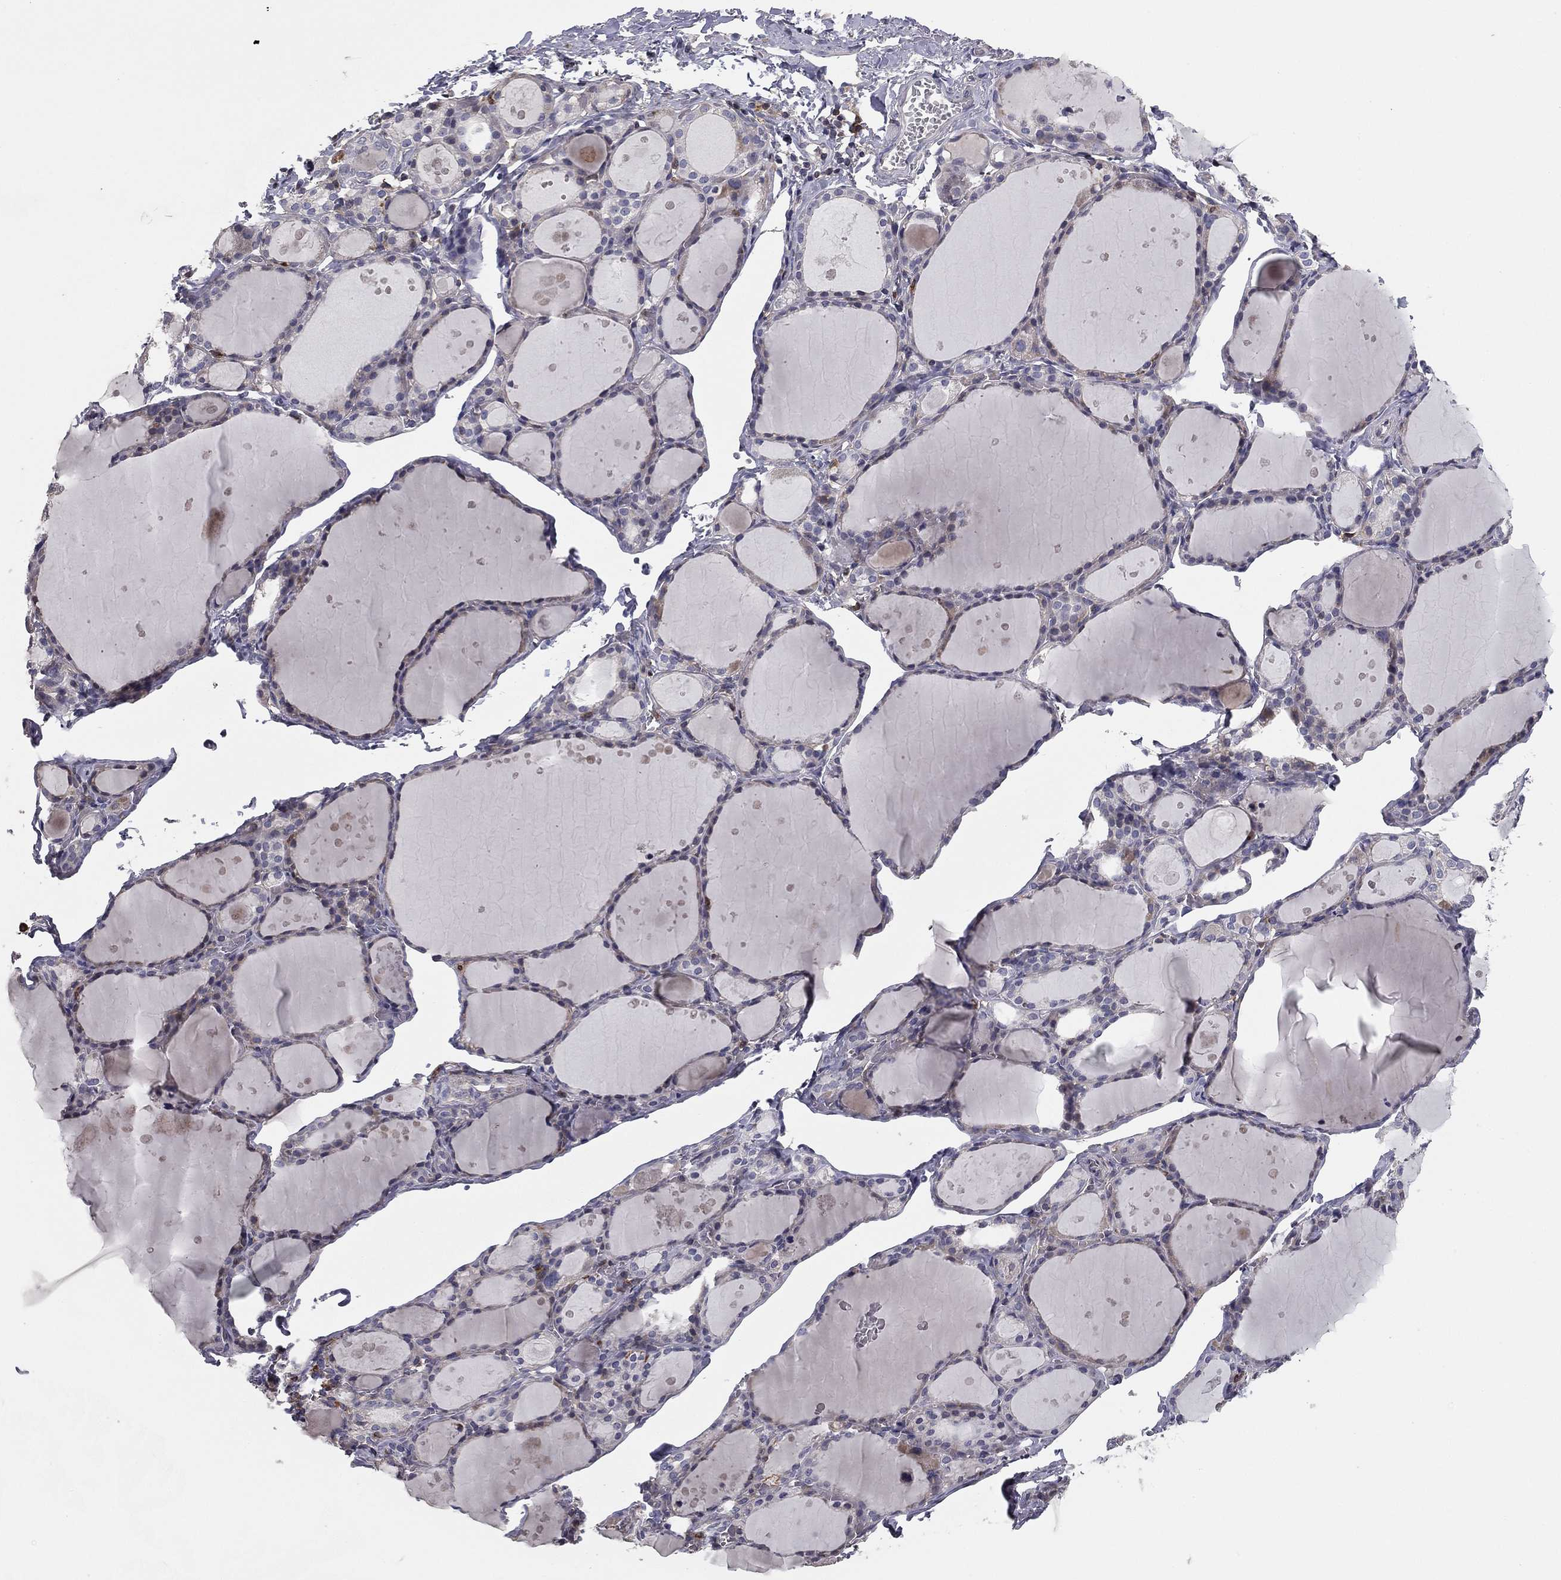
{"staining": {"intensity": "negative", "quantity": "none", "location": "none"}, "tissue": "thyroid gland", "cell_type": "Glandular cells", "image_type": "normal", "snomed": [{"axis": "morphology", "description": "Normal tissue, NOS"}, {"axis": "topography", "description": "Thyroid gland"}], "caption": "IHC image of benign thyroid gland stained for a protein (brown), which demonstrates no positivity in glandular cells.", "gene": "PLCB2", "patient": {"sex": "male", "age": 68}}